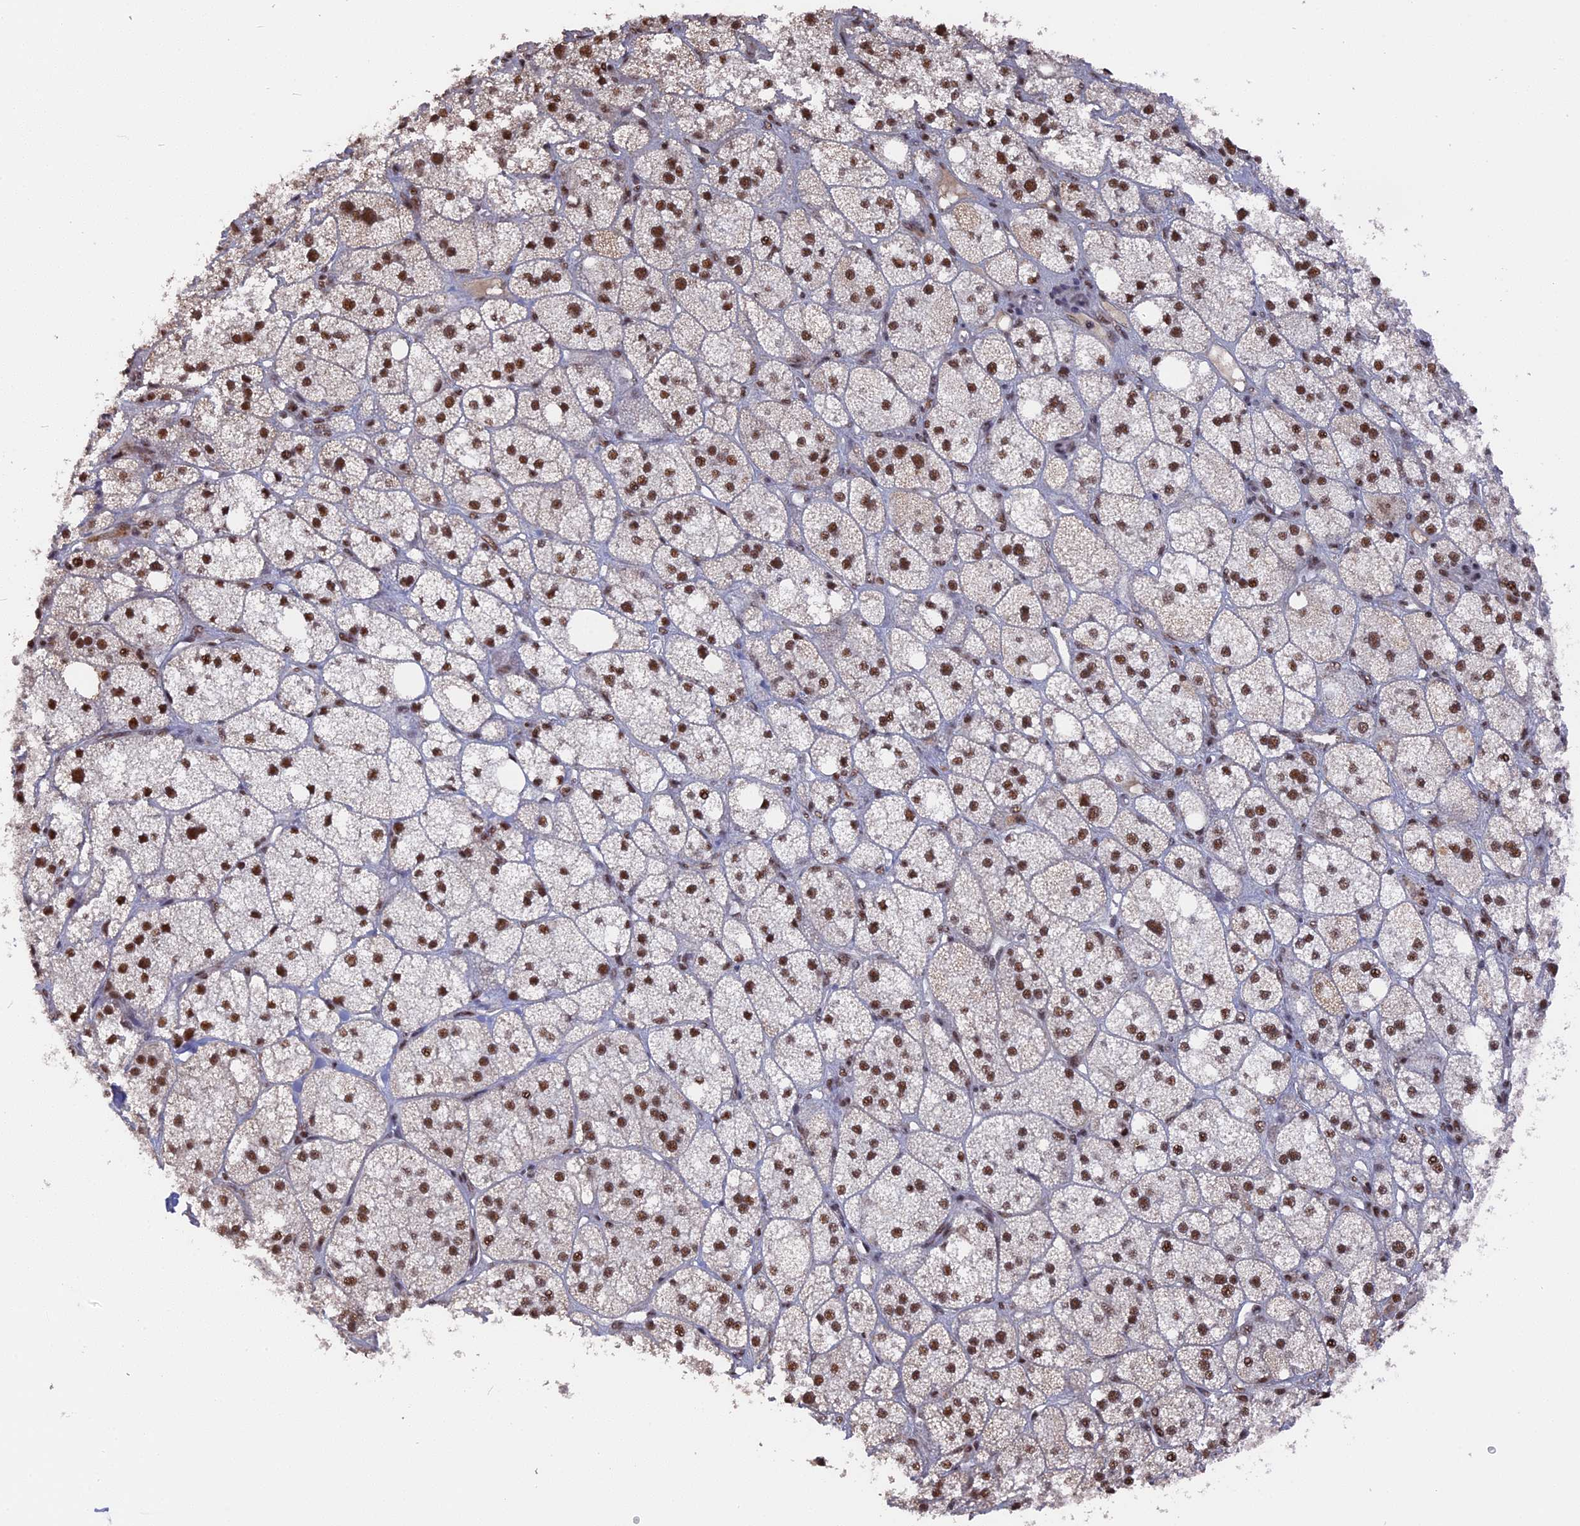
{"staining": {"intensity": "strong", "quantity": ">75%", "location": "nuclear"}, "tissue": "adrenal gland", "cell_type": "Glandular cells", "image_type": "normal", "snomed": [{"axis": "morphology", "description": "Normal tissue, NOS"}, {"axis": "topography", "description": "Adrenal gland"}], "caption": "Benign adrenal gland displays strong nuclear expression in about >75% of glandular cells, visualized by immunohistochemistry. (Stains: DAB in brown, nuclei in blue, Microscopy: brightfield microscopy at high magnification).", "gene": "SF3A2", "patient": {"sex": "male", "age": 61}}